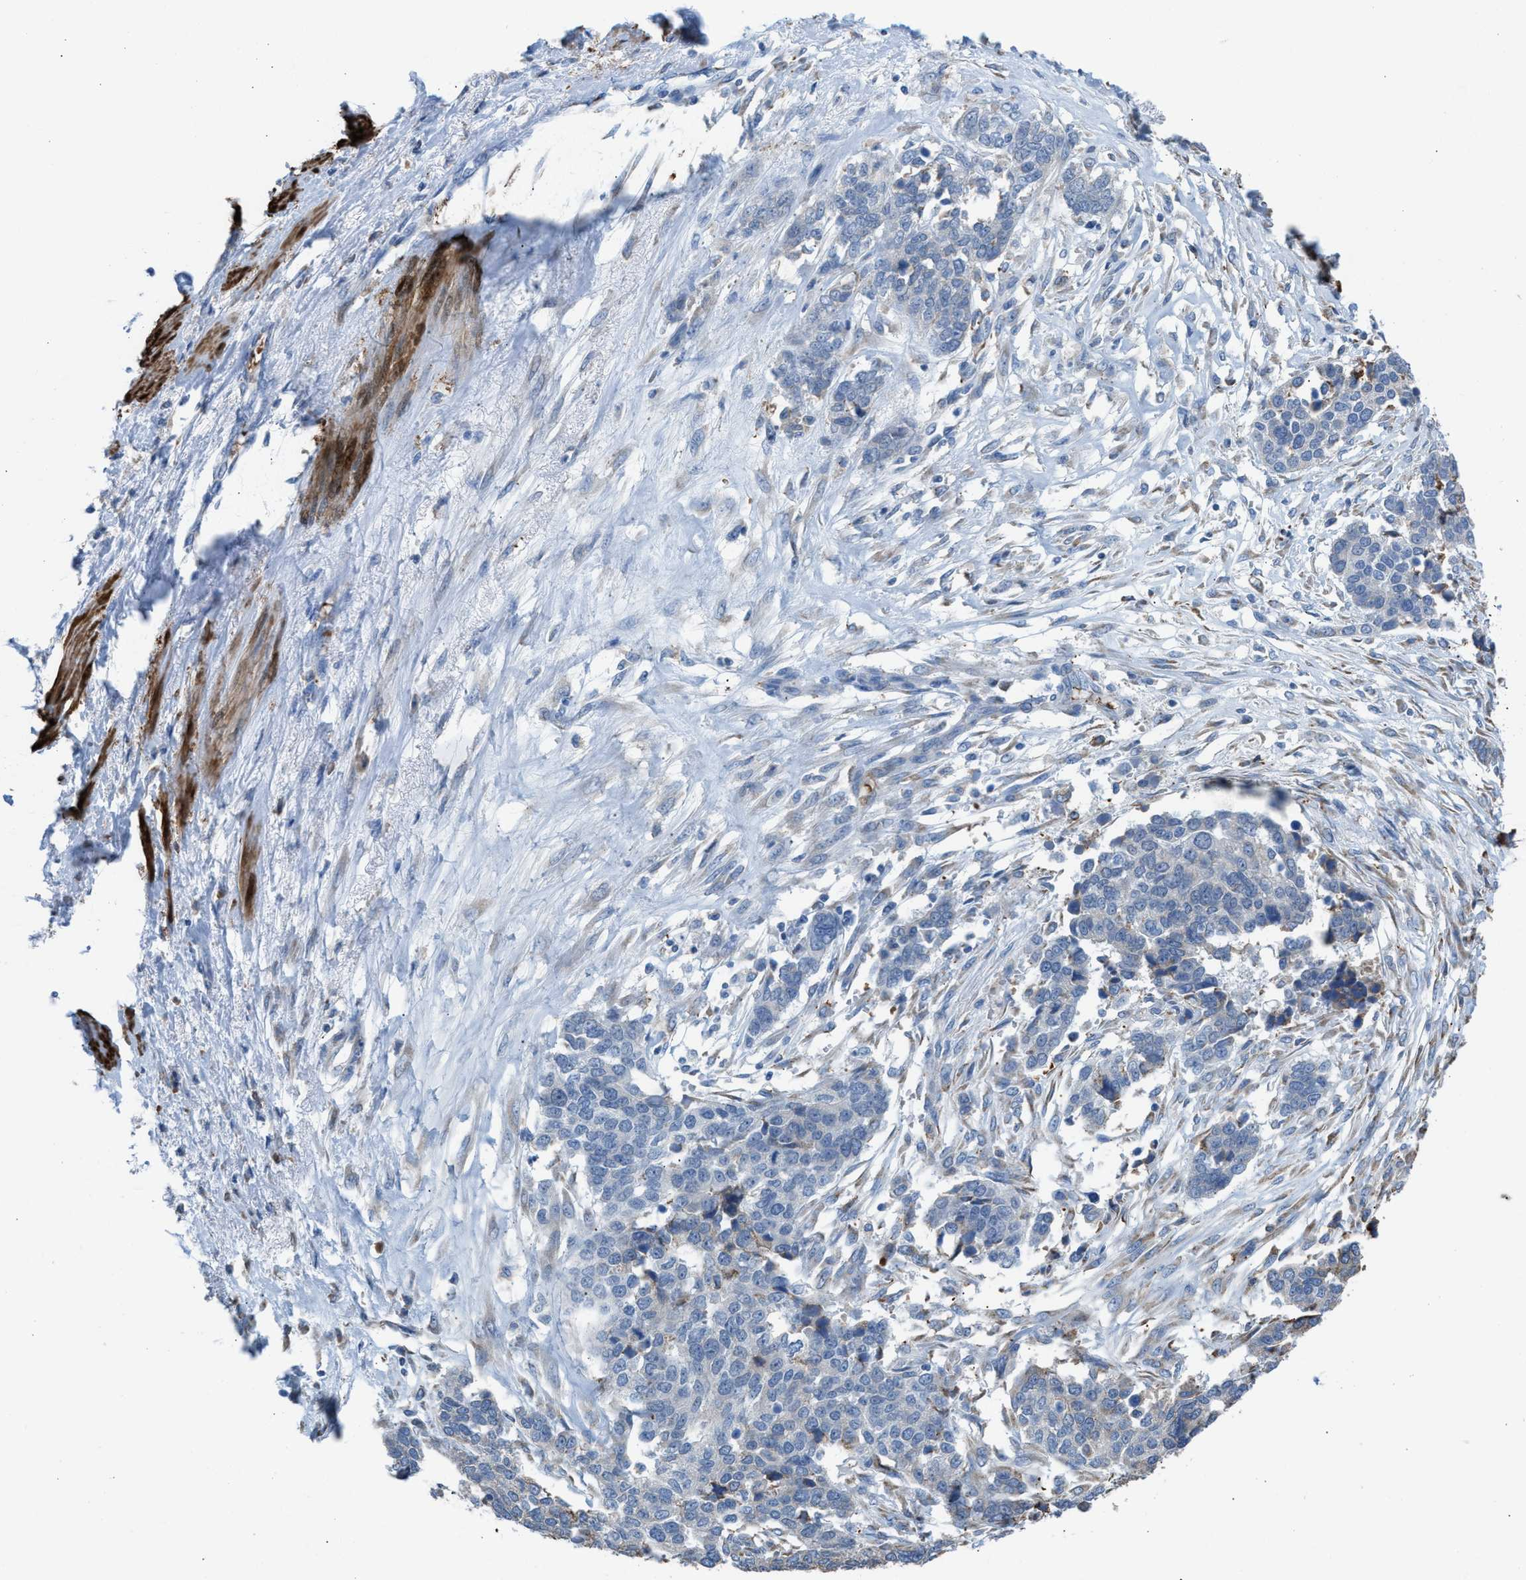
{"staining": {"intensity": "negative", "quantity": "none", "location": "none"}, "tissue": "ovarian cancer", "cell_type": "Tumor cells", "image_type": "cancer", "snomed": [{"axis": "morphology", "description": "Cystadenocarcinoma, serous, NOS"}, {"axis": "topography", "description": "Ovary"}], "caption": "Tumor cells are negative for protein expression in human ovarian cancer. The staining is performed using DAB brown chromogen with nuclei counter-stained in using hematoxylin.", "gene": "CA3", "patient": {"sex": "female", "age": 44}}